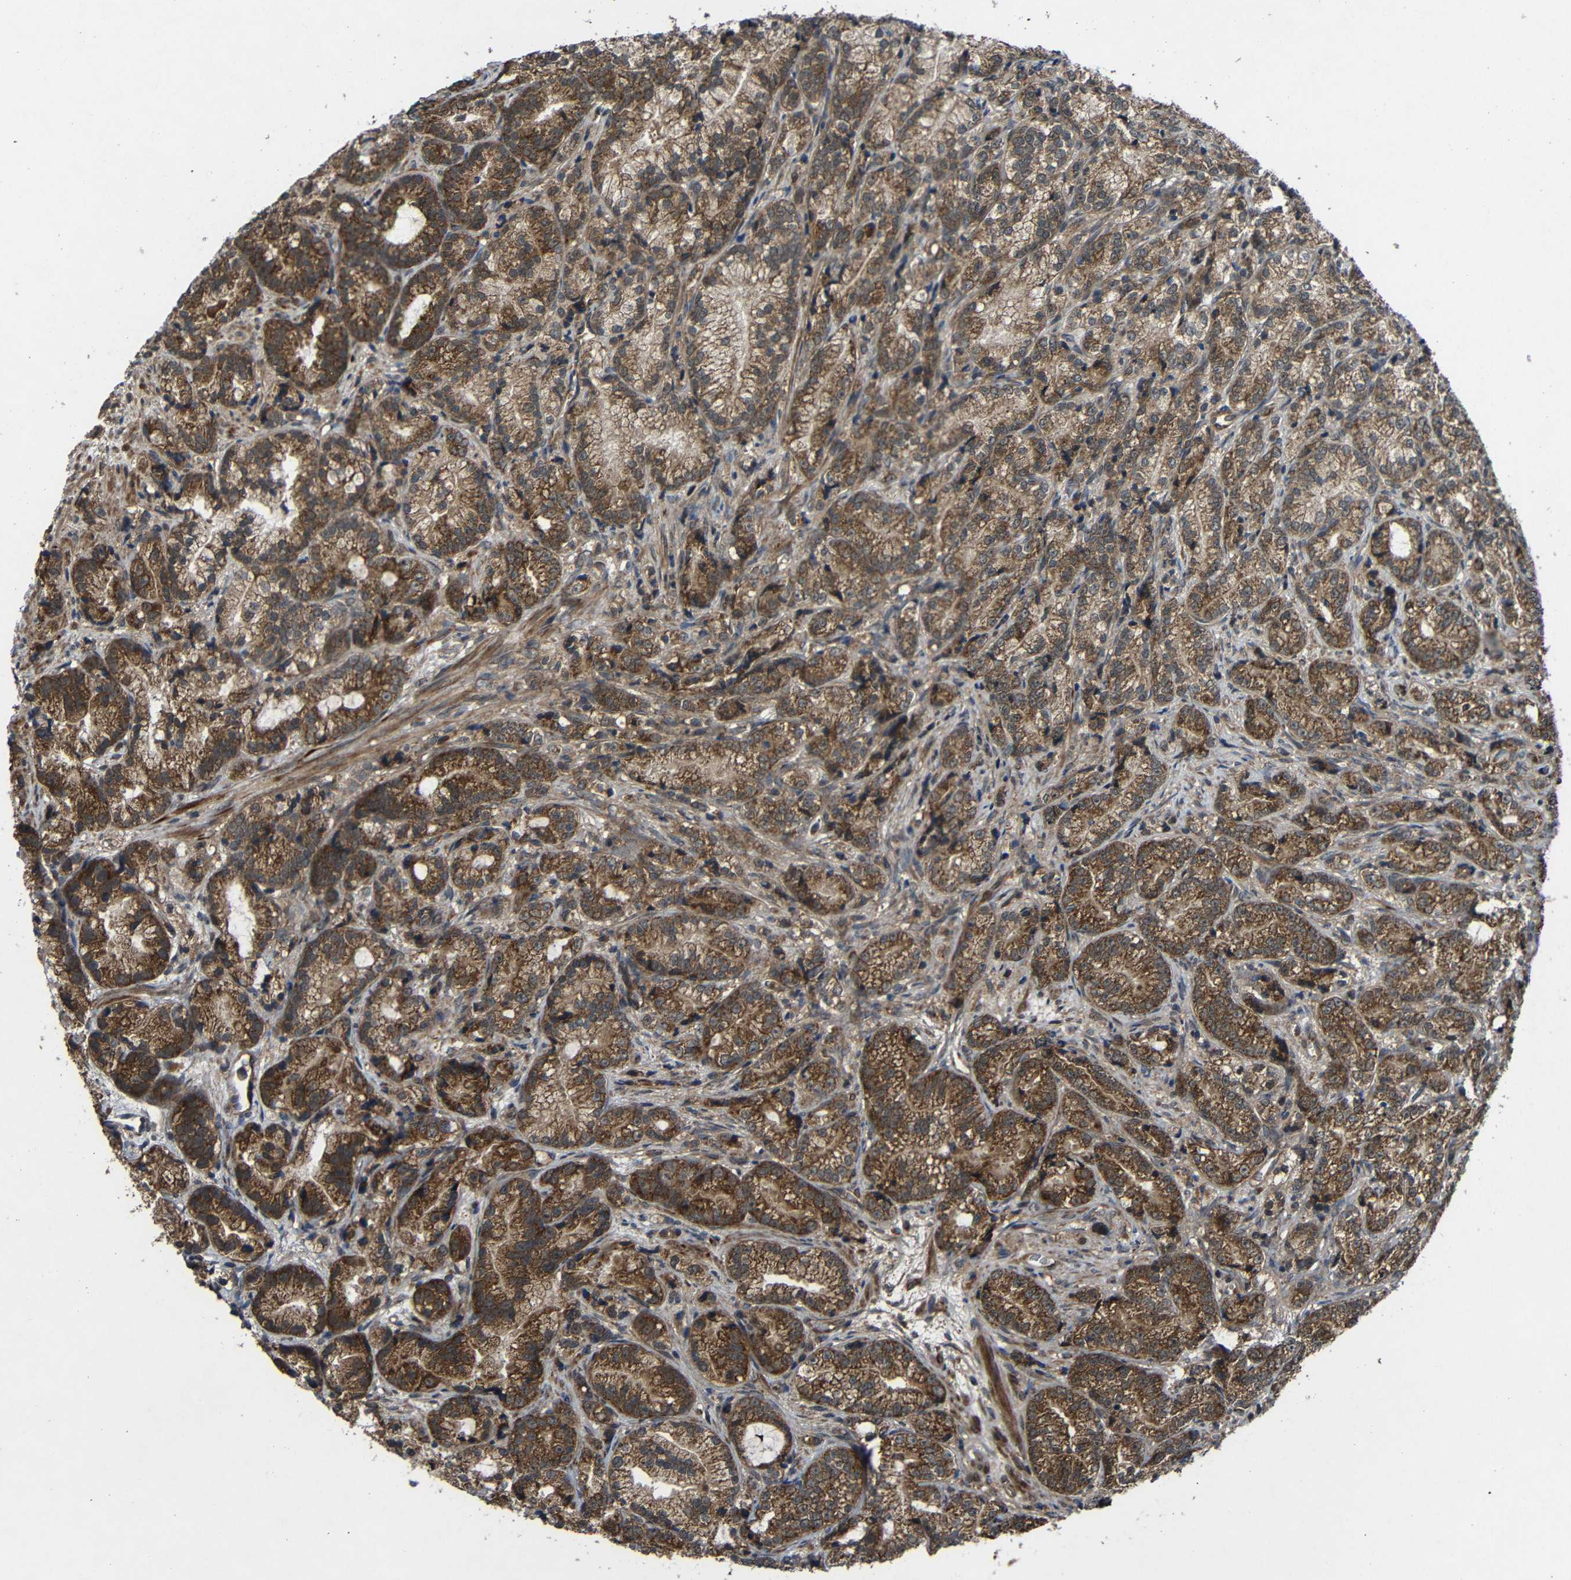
{"staining": {"intensity": "strong", "quantity": ">75%", "location": "cytoplasmic/membranous"}, "tissue": "prostate cancer", "cell_type": "Tumor cells", "image_type": "cancer", "snomed": [{"axis": "morphology", "description": "Adenocarcinoma, Low grade"}, {"axis": "topography", "description": "Prostate"}], "caption": "Immunohistochemical staining of prostate low-grade adenocarcinoma reveals high levels of strong cytoplasmic/membranous protein staining in about >75% of tumor cells.", "gene": "C1GALT1", "patient": {"sex": "male", "age": 89}}